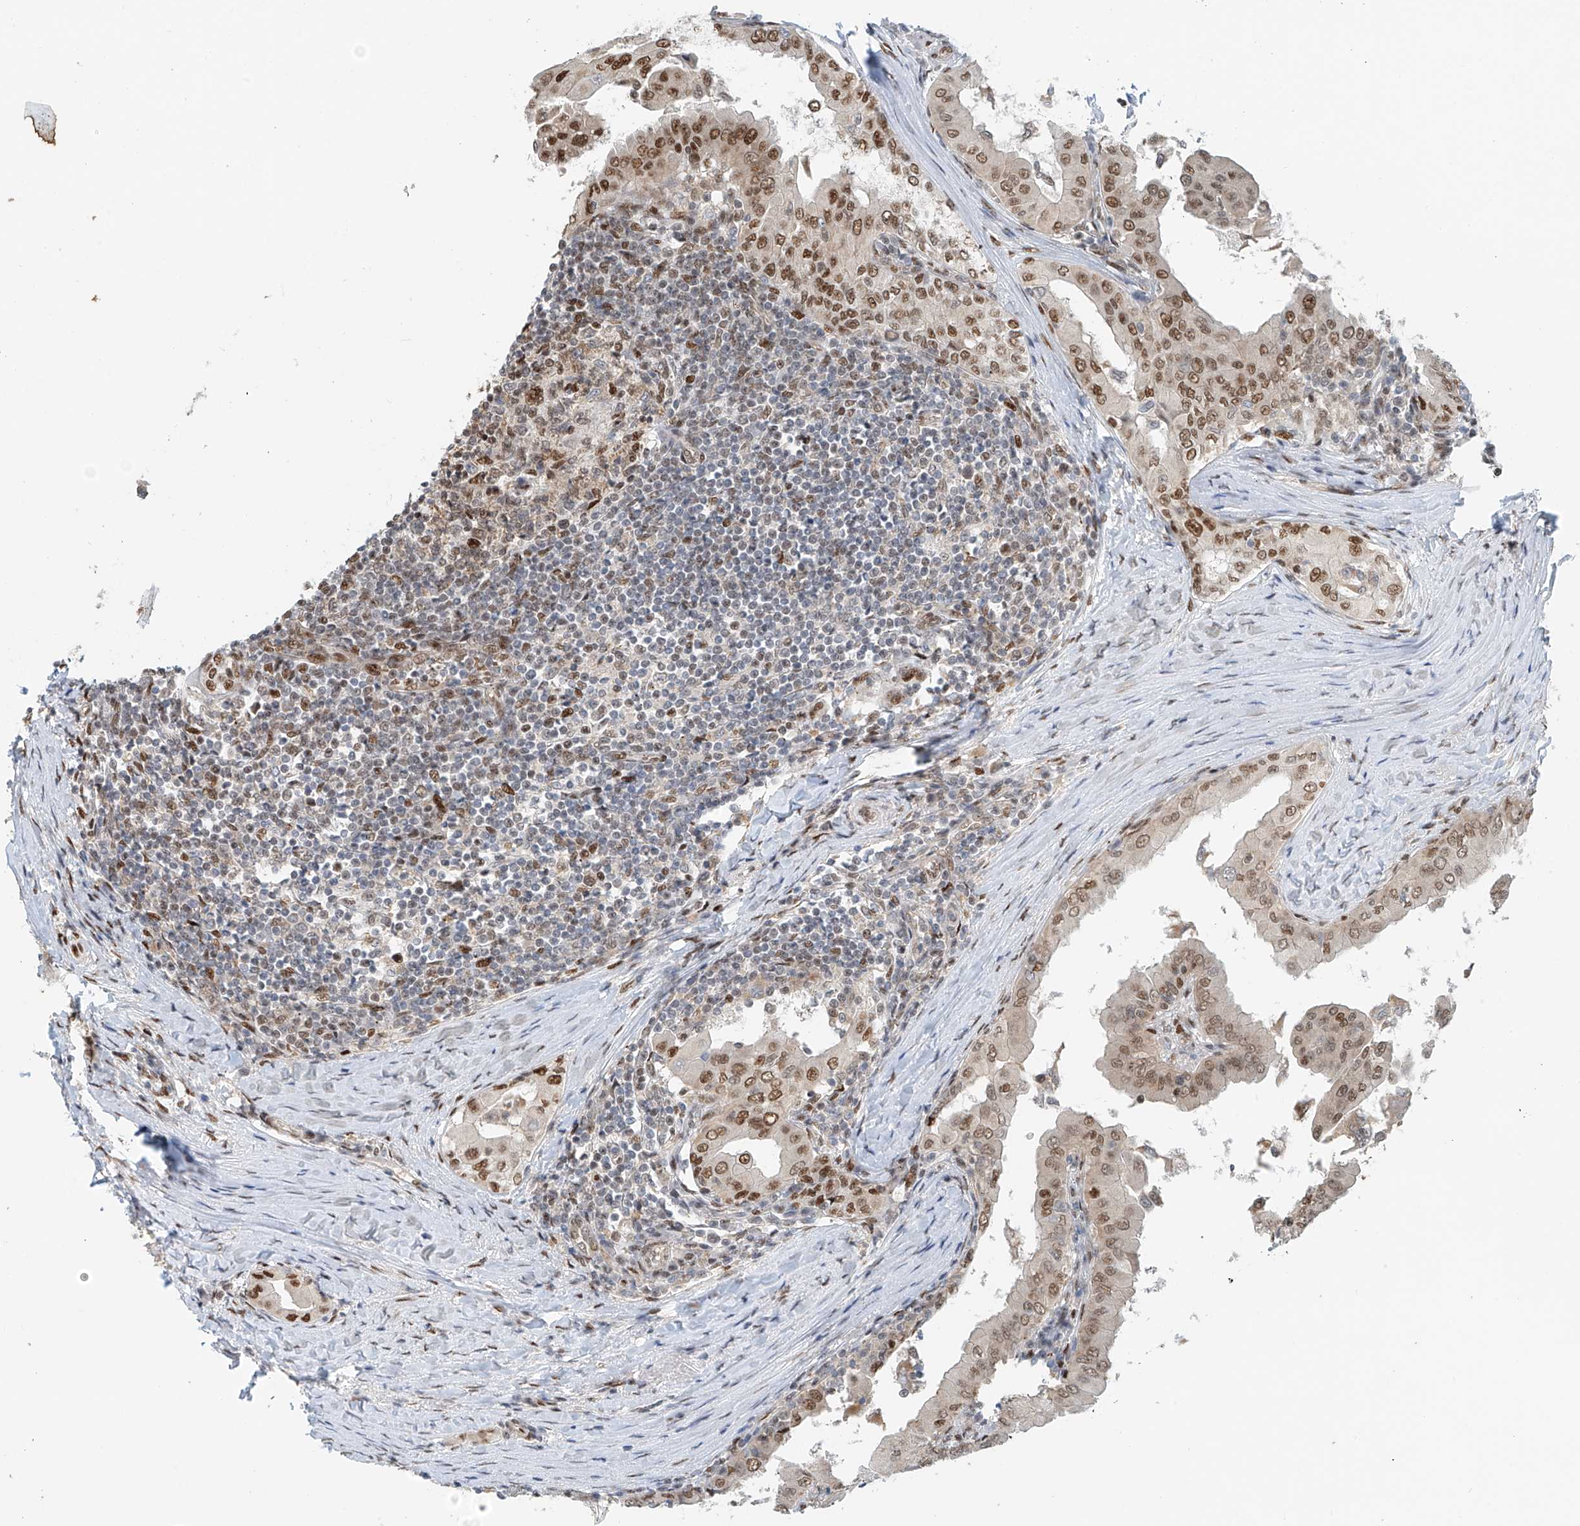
{"staining": {"intensity": "moderate", "quantity": ">75%", "location": "nuclear"}, "tissue": "thyroid cancer", "cell_type": "Tumor cells", "image_type": "cancer", "snomed": [{"axis": "morphology", "description": "Papillary adenocarcinoma, NOS"}, {"axis": "topography", "description": "Thyroid gland"}], "caption": "Moderate nuclear staining for a protein is appreciated in approximately >75% of tumor cells of thyroid papillary adenocarcinoma using immunohistochemistry (IHC).", "gene": "ZNF514", "patient": {"sex": "male", "age": 33}}